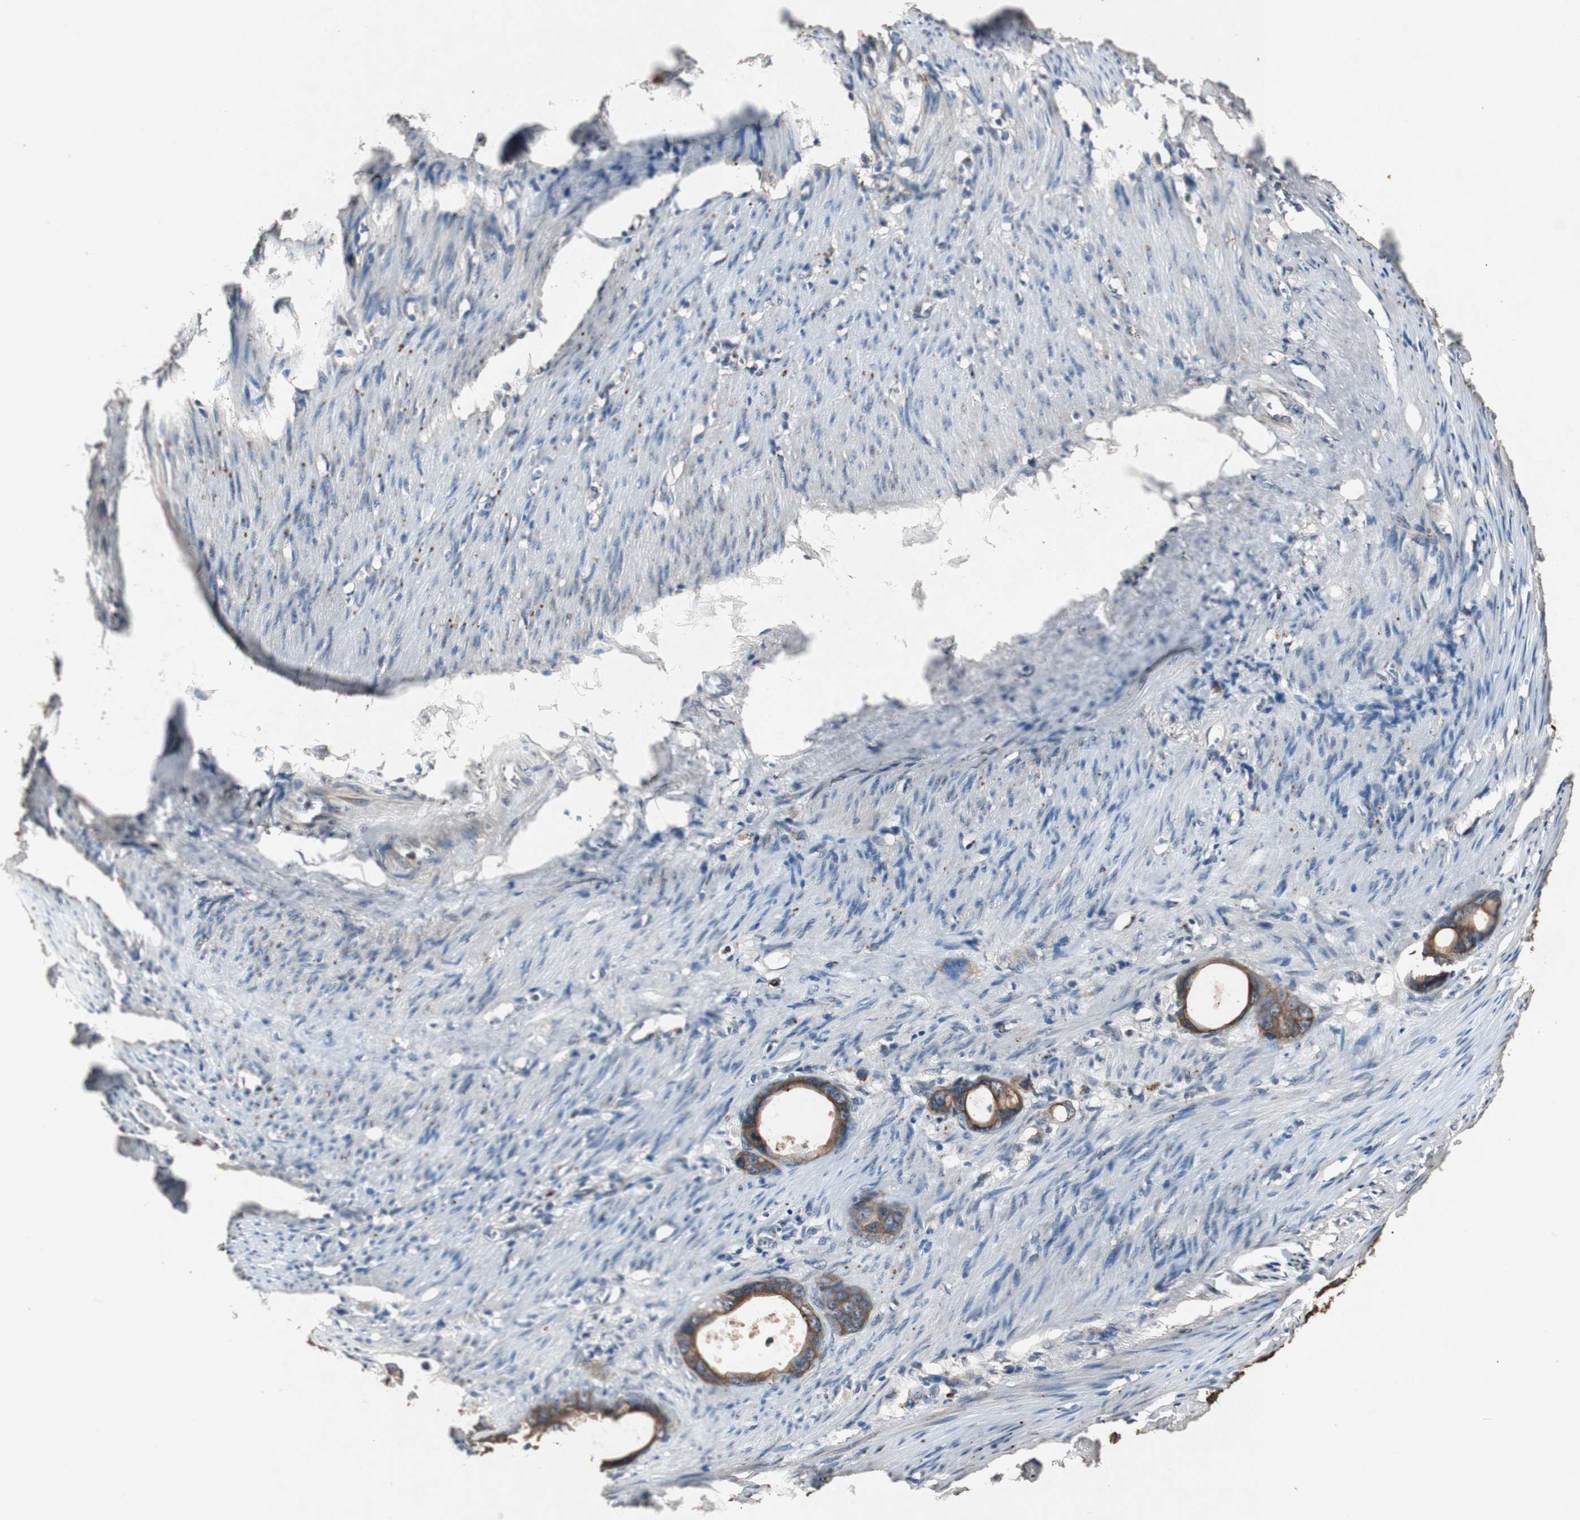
{"staining": {"intensity": "strong", "quantity": ">75%", "location": "cytoplasmic/membranous"}, "tissue": "stomach cancer", "cell_type": "Tumor cells", "image_type": "cancer", "snomed": [{"axis": "morphology", "description": "Adenocarcinoma, NOS"}, {"axis": "topography", "description": "Stomach"}], "caption": "Stomach cancer (adenocarcinoma) was stained to show a protein in brown. There is high levels of strong cytoplasmic/membranous staining in about >75% of tumor cells. (DAB (3,3'-diaminobenzidine) IHC with brightfield microscopy, high magnification).", "gene": "SLIT2", "patient": {"sex": "female", "age": 75}}